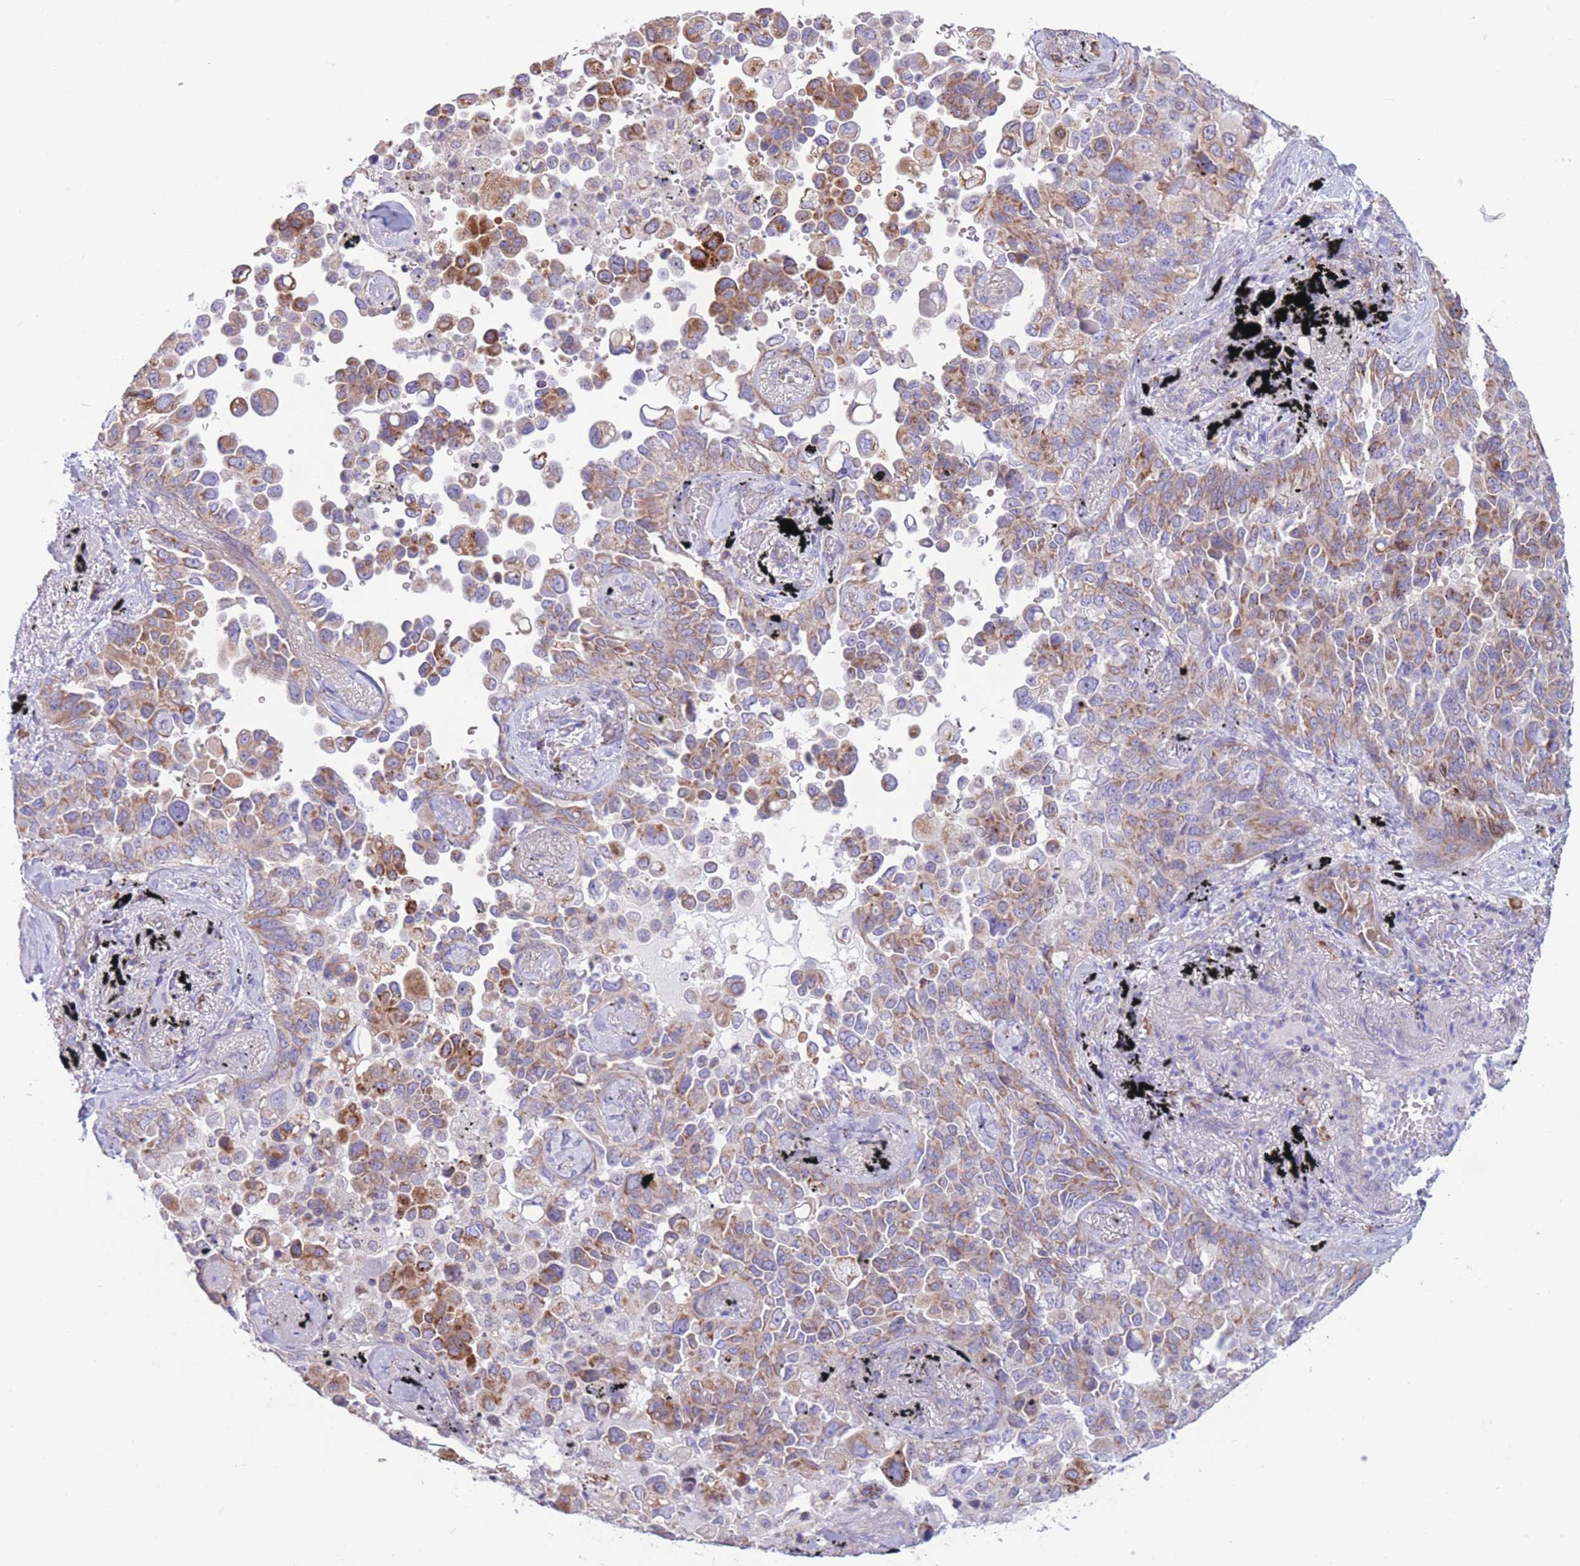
{"staining": {"intensity": "moderate", "quantity": "25%-75%", "location": "cytoplasmic/membranous"}, "tissue": "lung cancer", "cell_type": "Tumor cells", "image_type": "cancer", "snomed": [{"axis": "morphology", "description": "Adenocarcinoma, NOS"}, {"axis": "topography", "description": "Lung"}], "caption": "This is a histology image of IHC staining of lung cancer, which shows moderate expression in the cytoplasmic/membranous of tumor cells.", "gene": "PDHA1", "patient": {"sex": "female", "age": 67}}